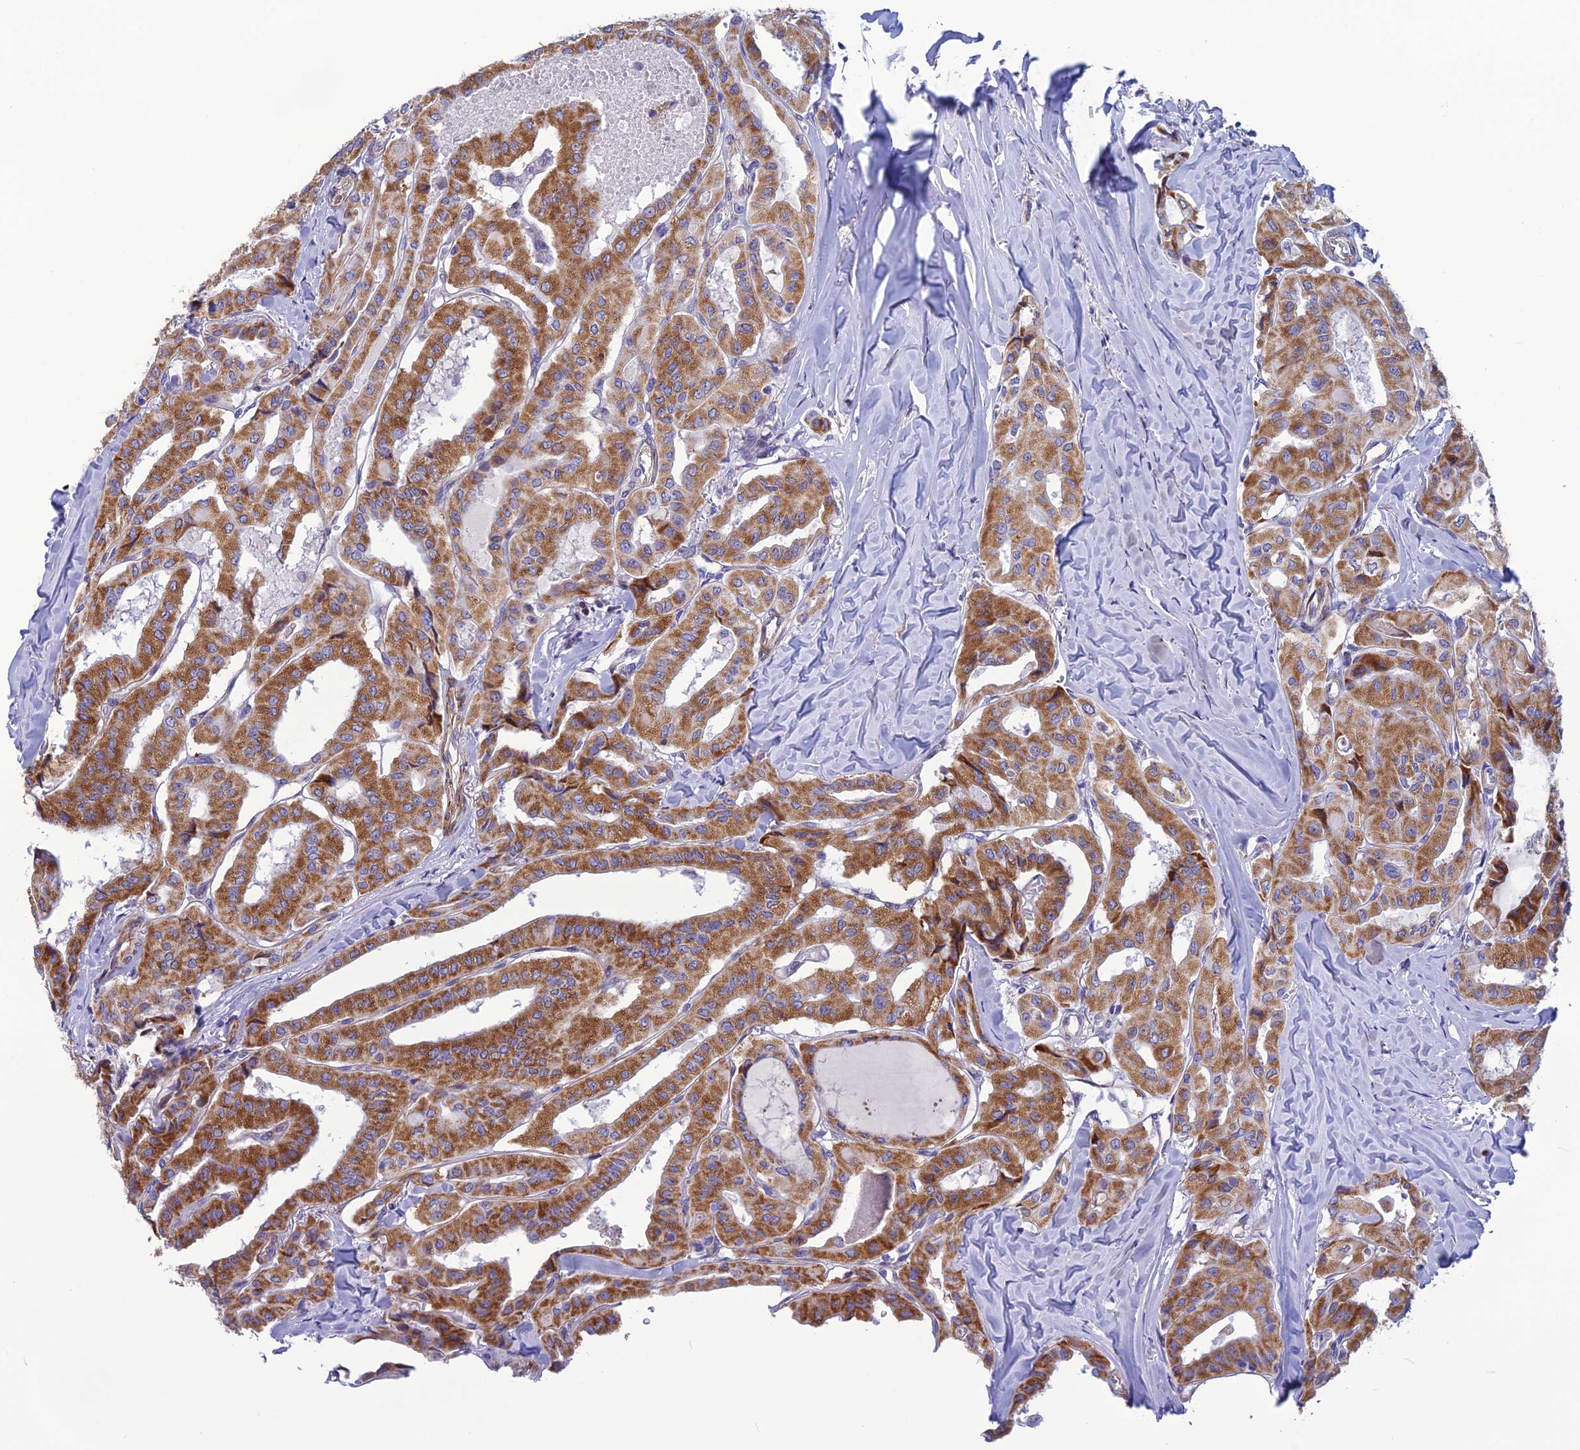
{"staining": {"intensity": "moderate", "quantity": ">75%", "location": "cytoplasmic/membranous"}, "tissue": "thyroid cancer", "cell_type": "Tumor cells", "image_type": "cancer", "snomed": [{"axis": "morphology", "description": "Papillary adenocarcinoma, NOS"}, {"axis": "topography", "description": "Thyroid gland"}], "caption": "High-magnification brightfield microscopy of thyroid papillary adenocarcinoma stained with DAB (brown) and counterstained with hematoxylin (blue). tumor cells exhibit moderate cytoplasmic/membranous staining is seen in about>75% of cells.", "gene": "POMGNT1", "patient": {"sex": "female", "age": 59}}